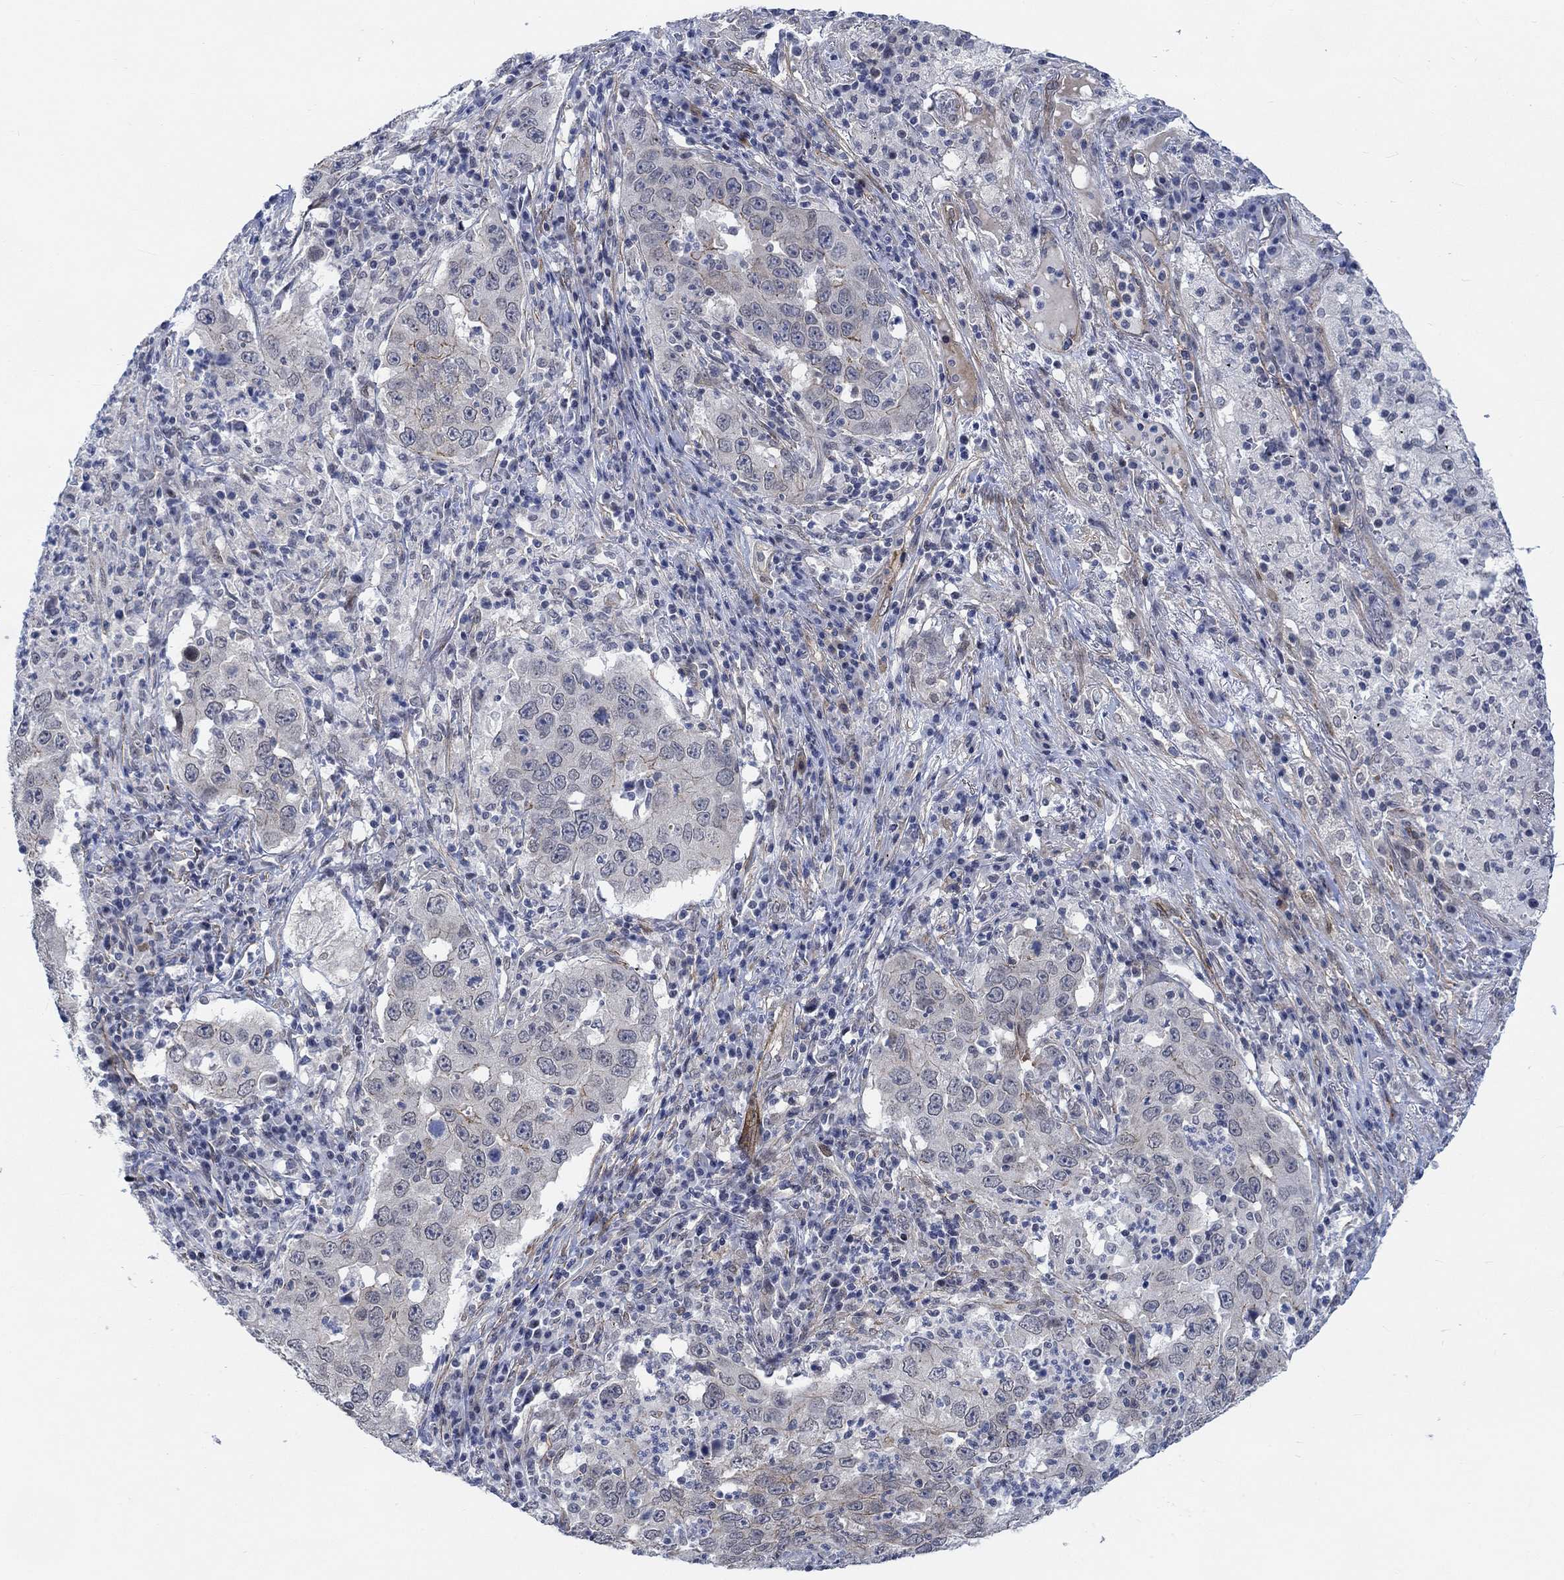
{"staining": {"intensity": "moderate", "quantity": "<25%", "location": "cytoplasmic/membranous"}, "tissue": "lung cancer", "cell_type": "Tumor cells", "image_type": "cancer", "snomed": [{"axis": "morphology", "description": "Adenocarcinoma, NOS"}, {"axis": "topography", "description": "Lung"}], "caption": "Adenocarcinoma (lung) stained for a protein (brown) displays moderate cytoplasmic/membranous positive positivity in about <25% of tumor cells.", "gene": "KCNH8", "patient": {"sex": "male", "age": 73}}